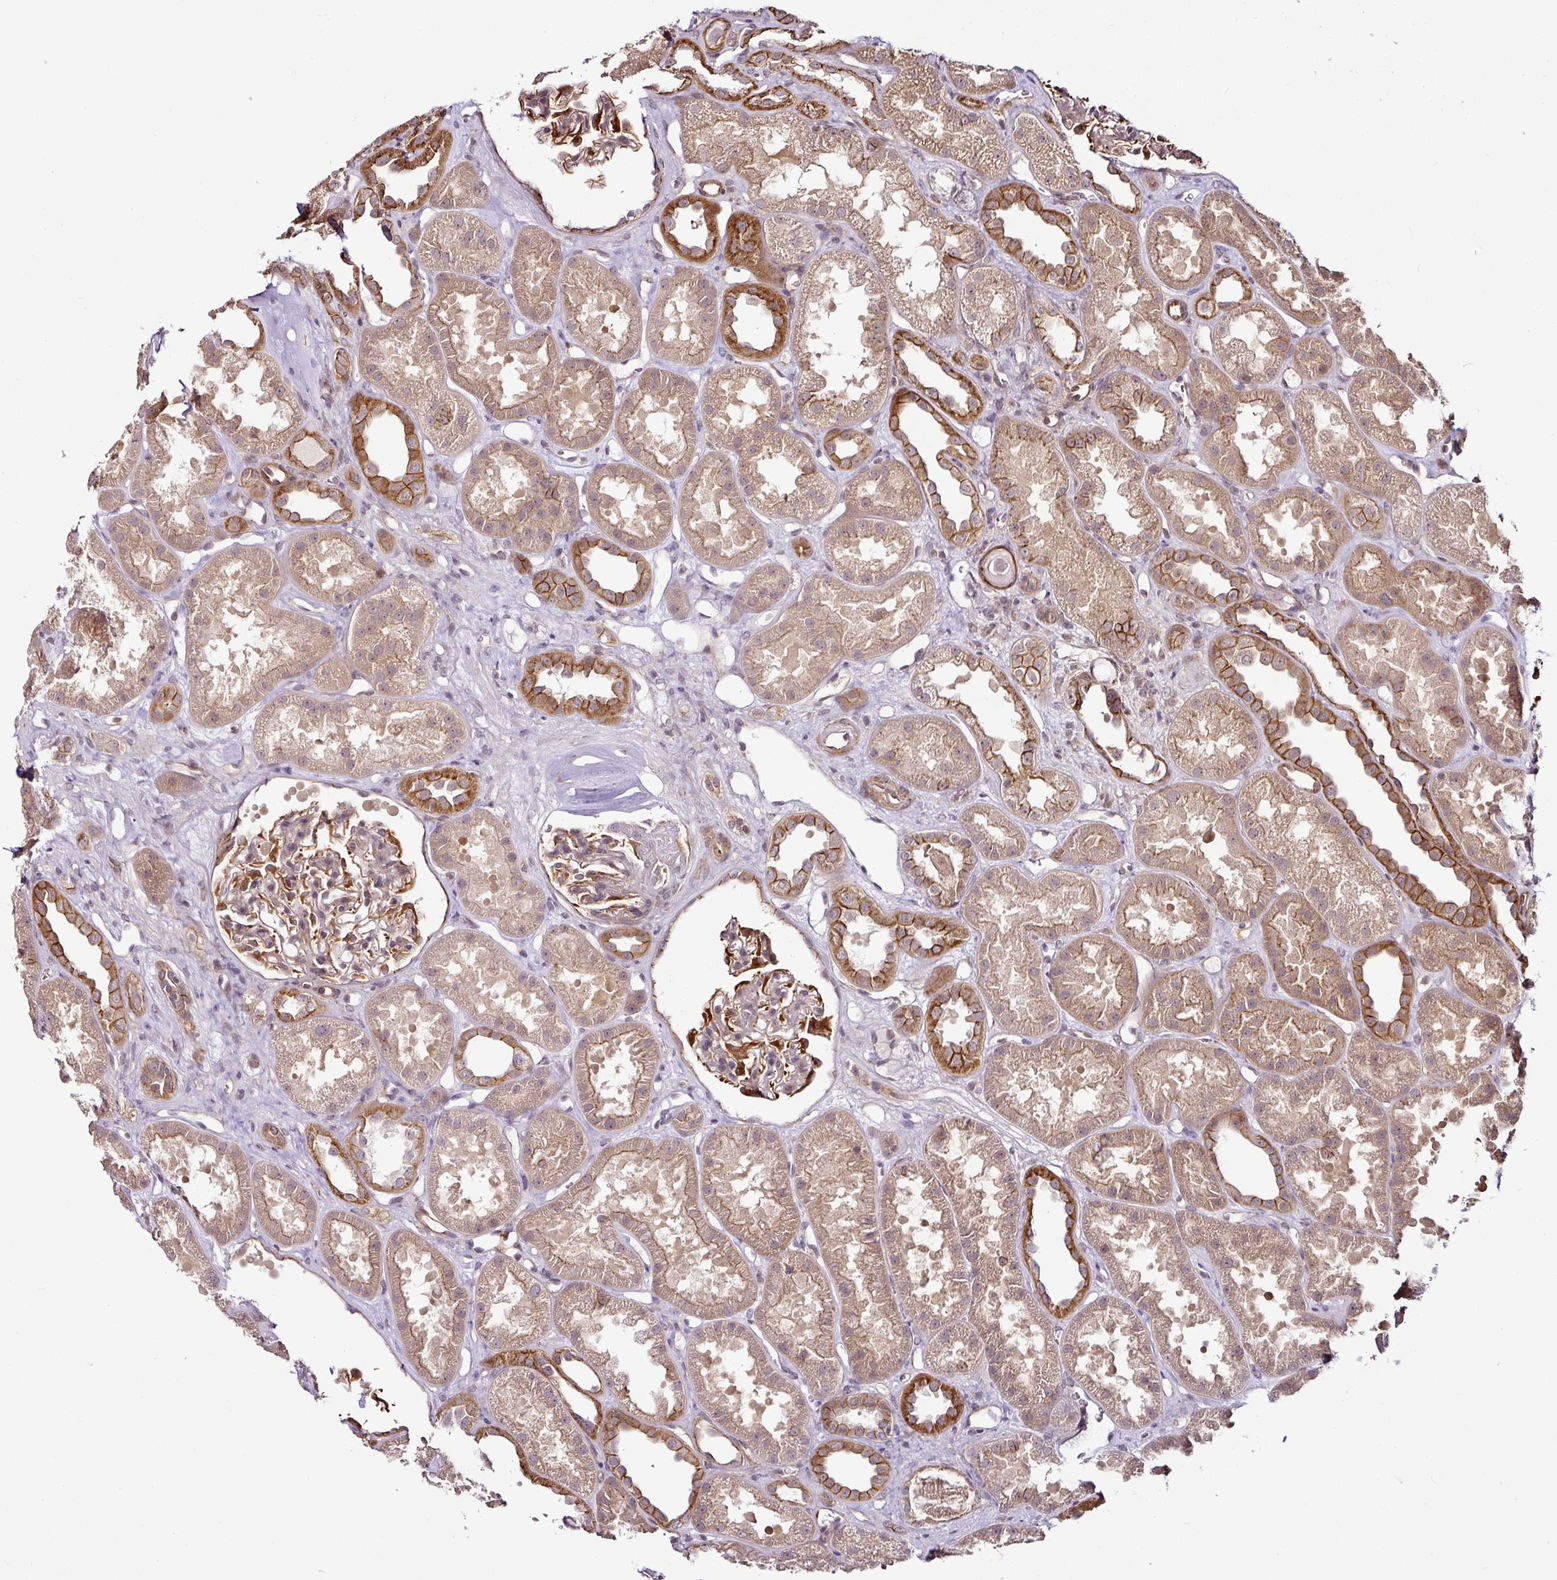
{"staining": {"intensity": "moderate", "quantity": "25%-75%", "location": "cytoplasmic/membranous"}, "tissue": "kidney", "cell_type": "Cells in glomeruli", "image_type": "normal", "snomed": [{"axis": "morphology", "description": "Normal tissue, NOS"}, {"axis": "topography", "description": "Kidney"}], "caption": "High-magnification brightfield microscopy of unremarkable kidney stained with DAB (3,3'-diaminobenzidine) (brown) and counterstained with hematoxylin (blue). cells in glomeruli exhibit moderate cytoplasmic/membranous expression is appreciated in approximately25%-75% of cells. Immunohistochemistry (ihc) stains the protein of interest in brown and the nuclei are stained blue.", "gene": "DCAF13", "patient": {"sex": "male", "age": 61}}